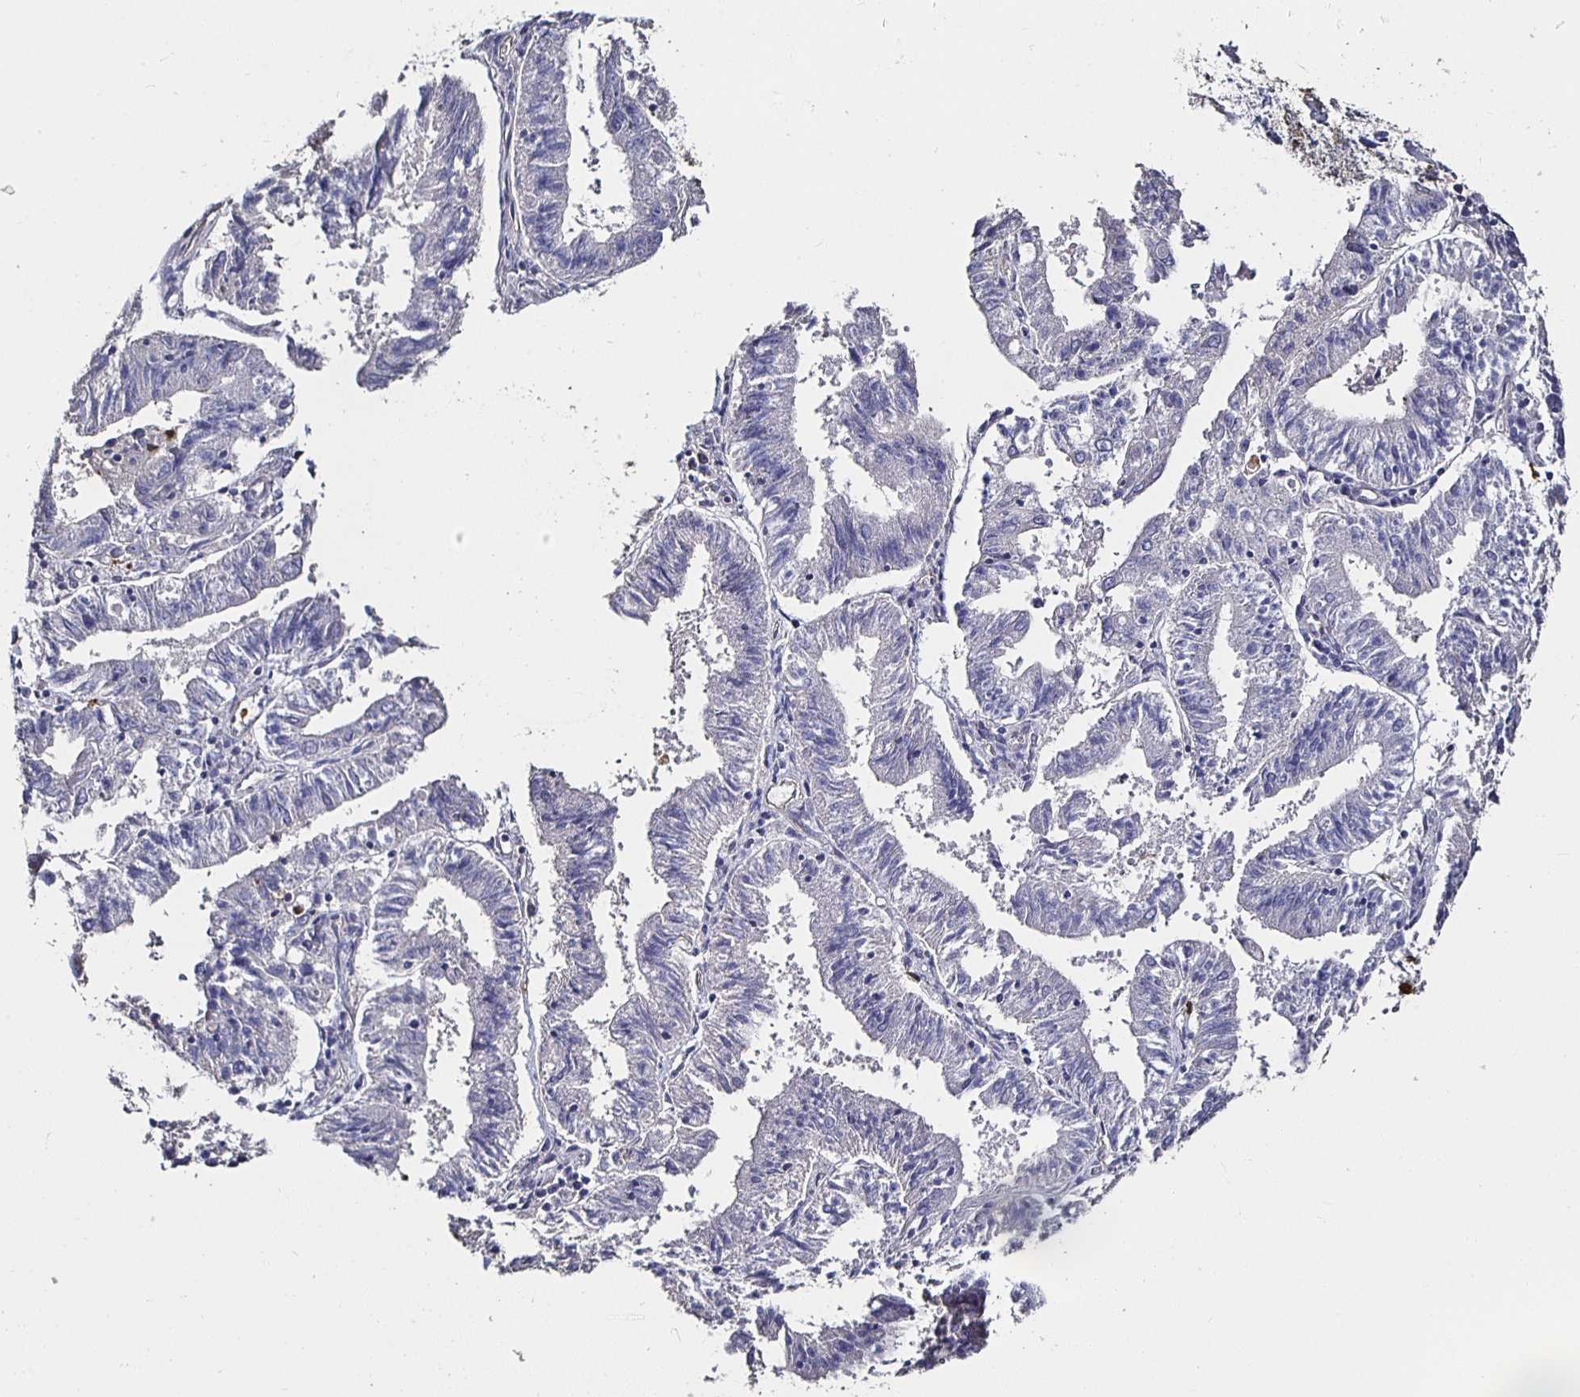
{"staining": {"intensity": "negative", "quantity": "none", "location": "none"}, "tissue": "endometrial cancer", "cell_type": "Tumor cells", "image_type": "cancer", "snomed": [{"axis": "morphology", "description": "Adenocarcinoma, NOS"}, {"axis": "topography", "description": "Endometrium"}], "caption": "Tumor cells are negative for brown protein staining in adenocarcinoma (endometrial).", "gene": "TLR4", "patient": {"sex": "female", "age": 82}}